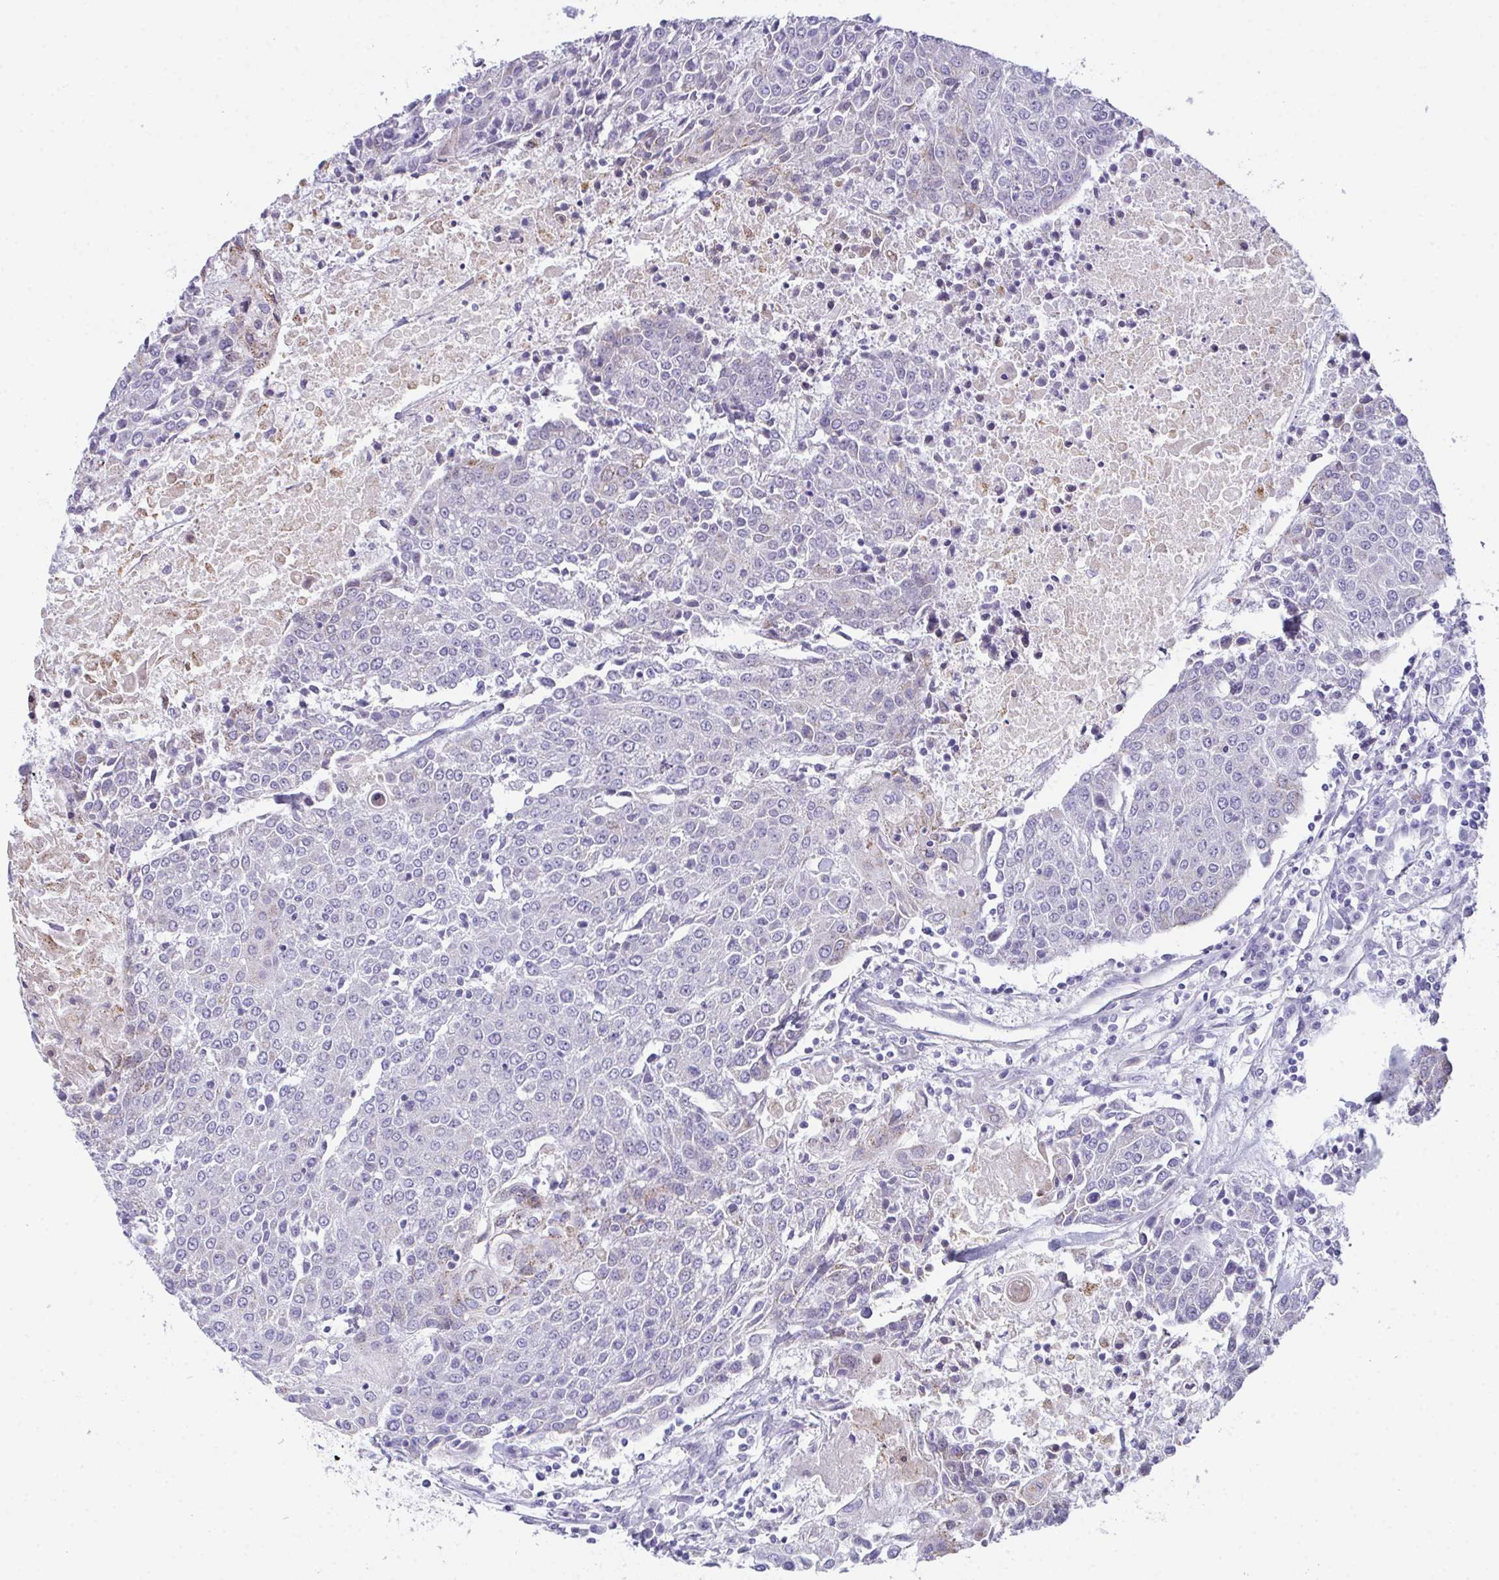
{"staining": {"intensity": "negative", "quantity": "none", "location": "none"}, "tissue": "urothelial cancer", "cell_type": "Tumor cells", "image_type": "cancer", "snomed": [{"axis": "morphology", "description": "Urothelial carcinoma, High grade"}, {"axis": "topography", "description": "Urinary bladder"}], "caption": "This is an IHC micrograph of urothelial cancer. There is no expression in tumor cells.", "gene": "TEX19", "patient": {"sex": "female", "age": 85}}